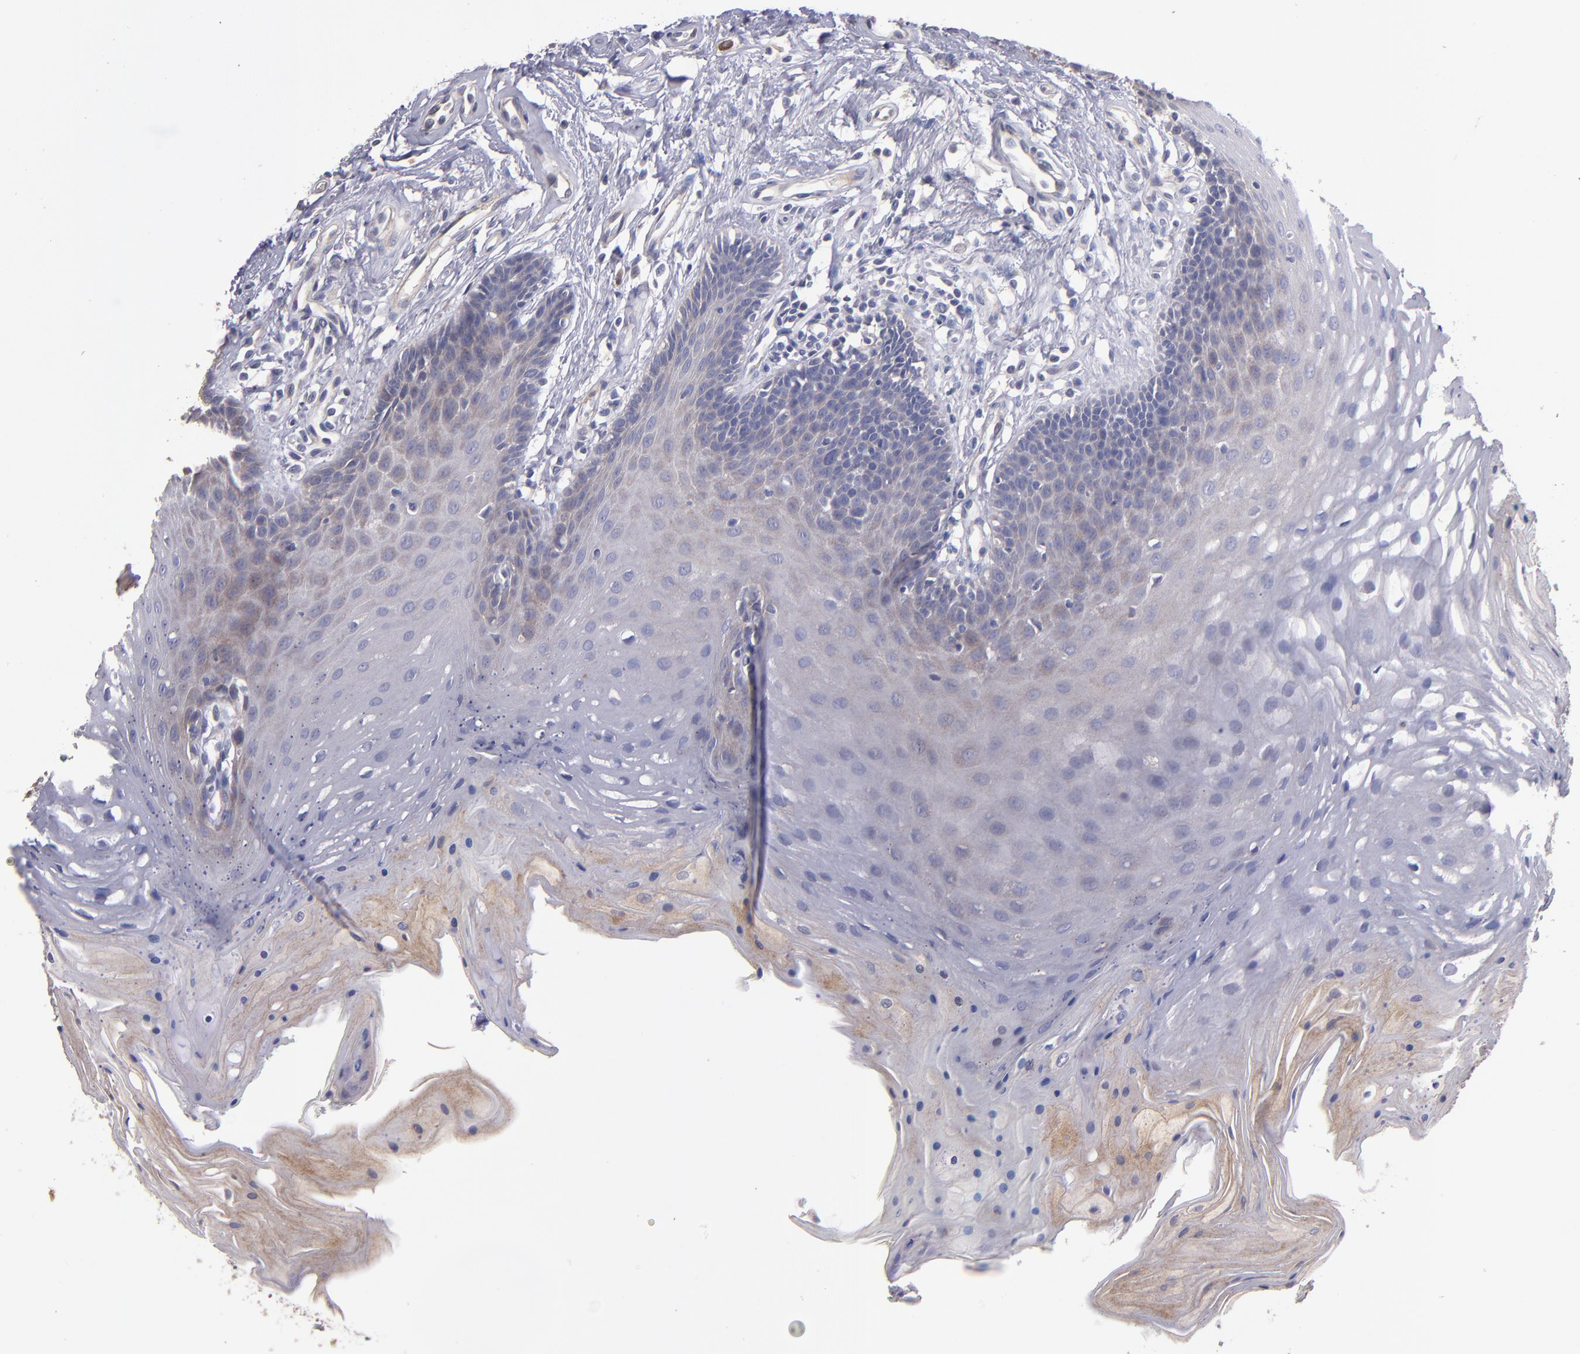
{"staining": {"intensity": "weak", "quantity": "25%-75%", "location": "cytoplasmic/membranous"}, "tissue": "oral mucosa", "cell_type": "Squamous epithelial cells", "image_type": "normal", "snomed": [{"axis": "morphology", "description": "Normal tissue, NOS"}, {"axis": "topography", "description": "Oral tissue"}], "caption": "Immunohistochemistry (IHC) of benign oral mucosa demonstrates low levels of weak cytoplasmic/membranous staining in approximately 25%-75% of squamous epithelial cells.", "gene": "MAGEE1", "patient": {"sex": "male", "age": 62}}